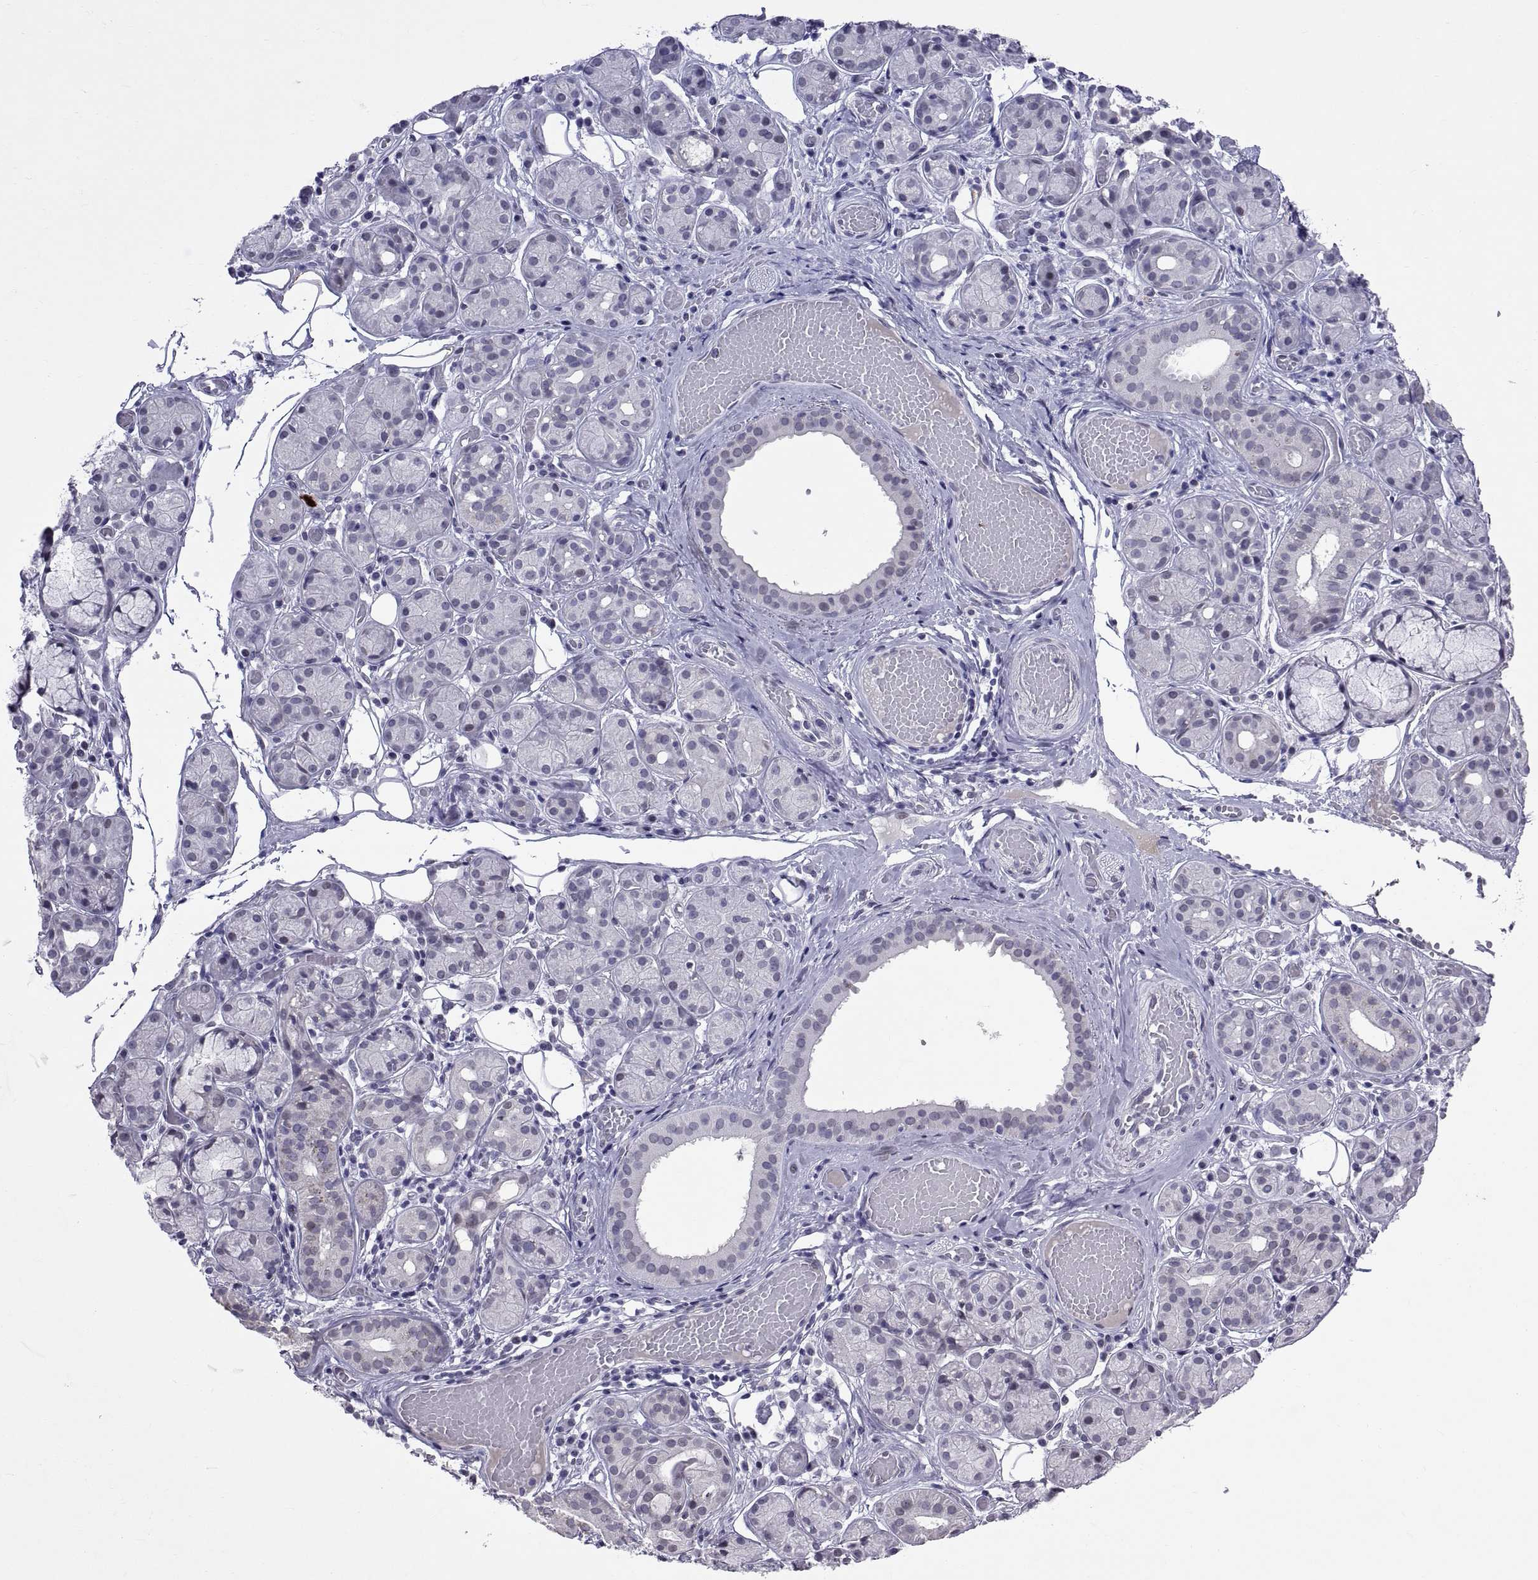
{"staining": {"intensity": "negative", "quantity": "none", "location": "none"}, "tissue": "salivary gland", "cell_type": "Glandular cells", "image_type": "normal", "snomed": [{"axis": "morphology", "description": "Normal tissue, NOS"}, {"axis": "topography", "description": "Salivary gland"}, {"axis": "topography", "description": "Peripheral nerve tissue"}], "caption": "Normal salivary gland was stained to show a protein in brown. There is no significant staining in glandular cells.", "gene": "KRT77", "patient": {"sex": "male", "age": 71}}